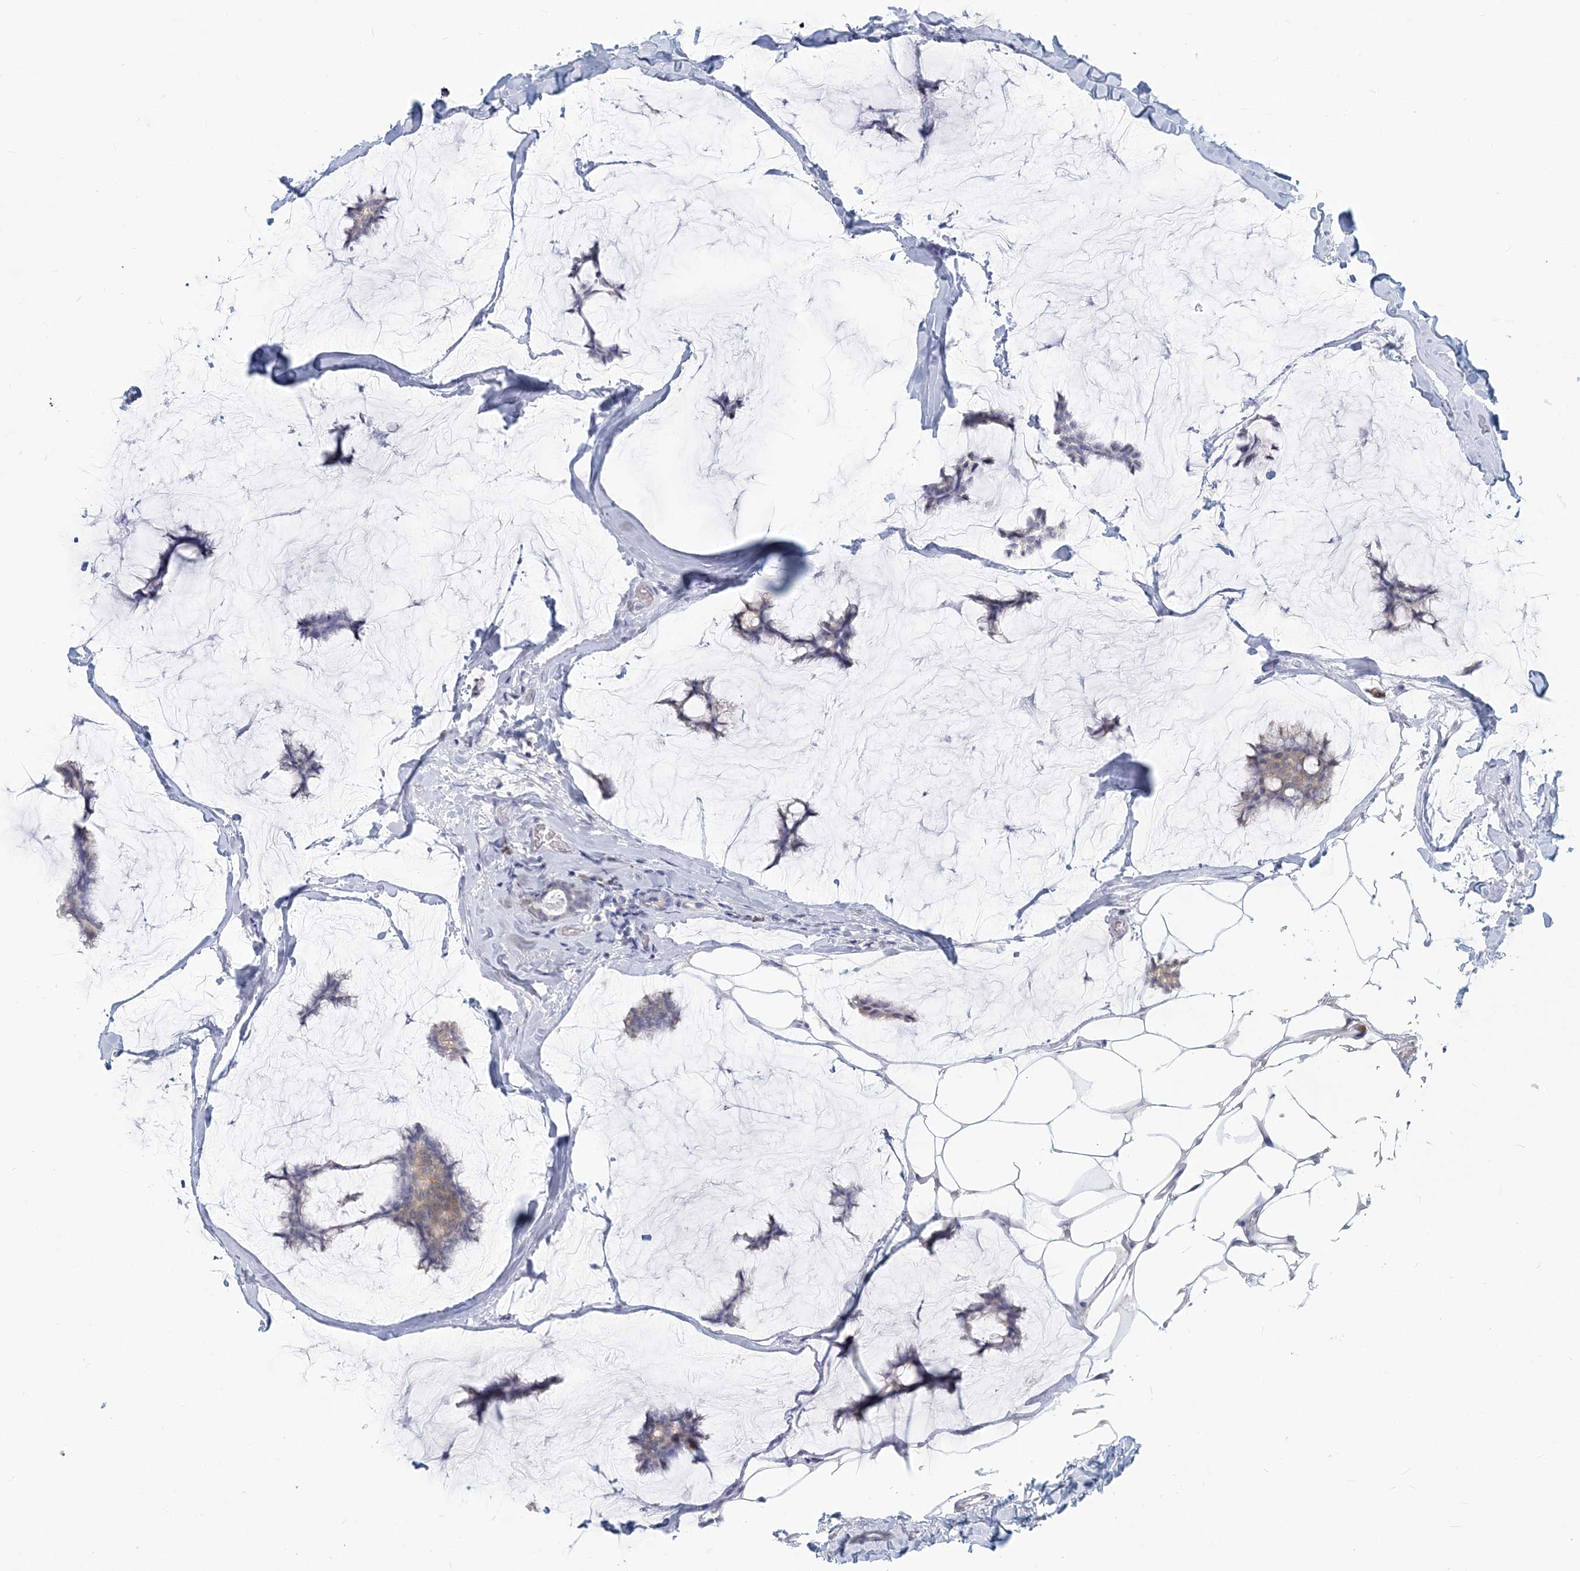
{"staining": {"intensity": "negative", "quantity": "none", "location": "none"}, "tissue": "breast cancer", "cell_type": "Tumor cells", "image_type": "cancer", "snomed": [{"axis": "morphology", "description": "Duct carcinoma"}, {"axis": "topography", "description": "Breast"}], "caption": "Tumor cells show no significant protein positivity in breast cancer.", "gene": "GMPPA", "patient": {"sex": "female", "age": 93}}